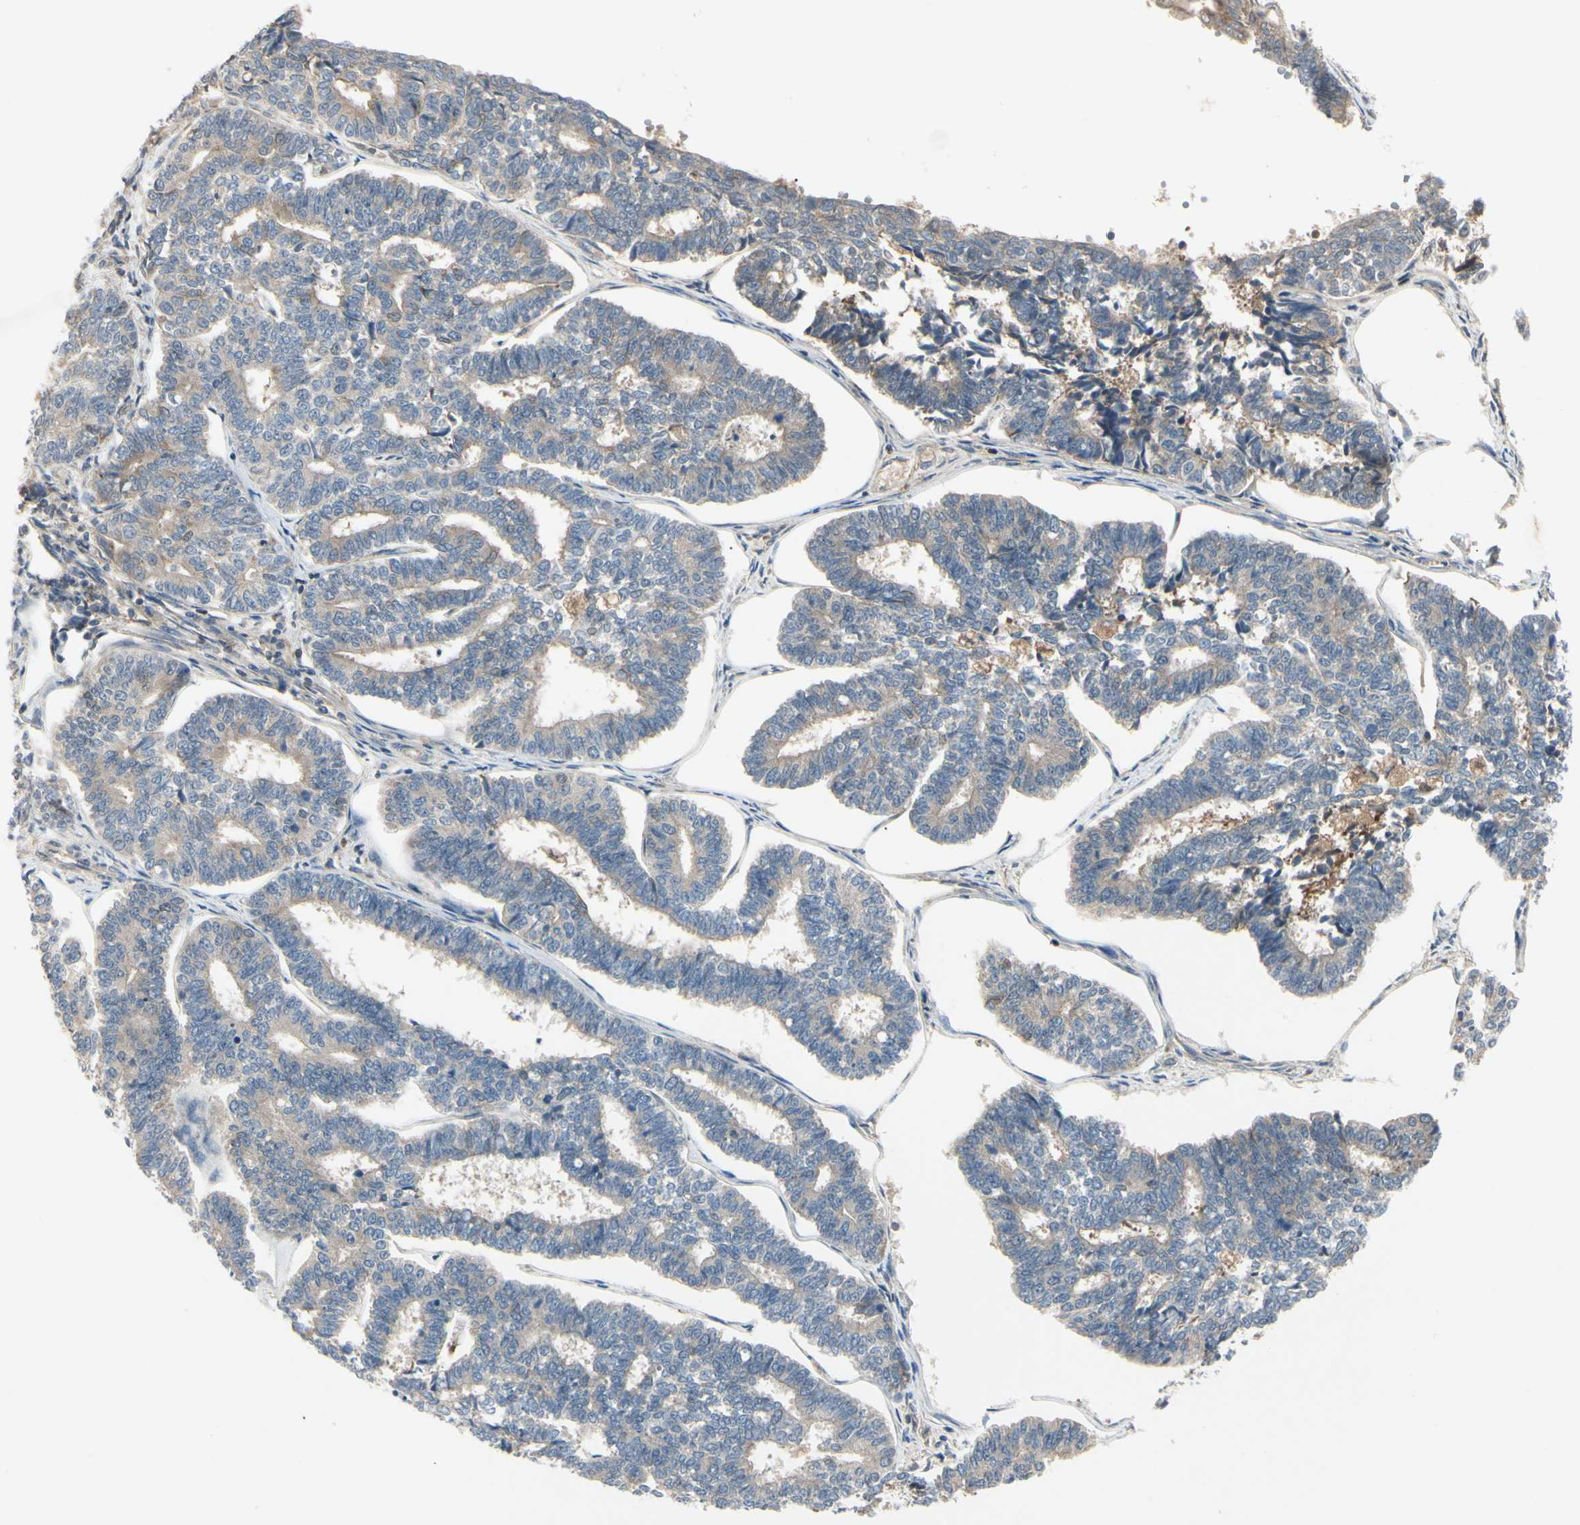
{"staining": {"intensity": "weak", "quantity": "25%-75%", "location": "cytoplasmic/membranous"}, "tissue": "endometrial cancer", "cell_type": "Tumor cells", "image_type": "cancer", "snomed": [{"axis": "morphology", "description": "Adenocarcinoma, NOS"}, {"axis": "topography", "description": "Endometrium"}], "caption": "The histopathology image exhibits staining of endometrial cancer, revealing weak cytoplasmic/membranous protein expression (brown color) within tumor cells.", "gene": "RNF14", "patient": {"sex": "female", "age": 70}}